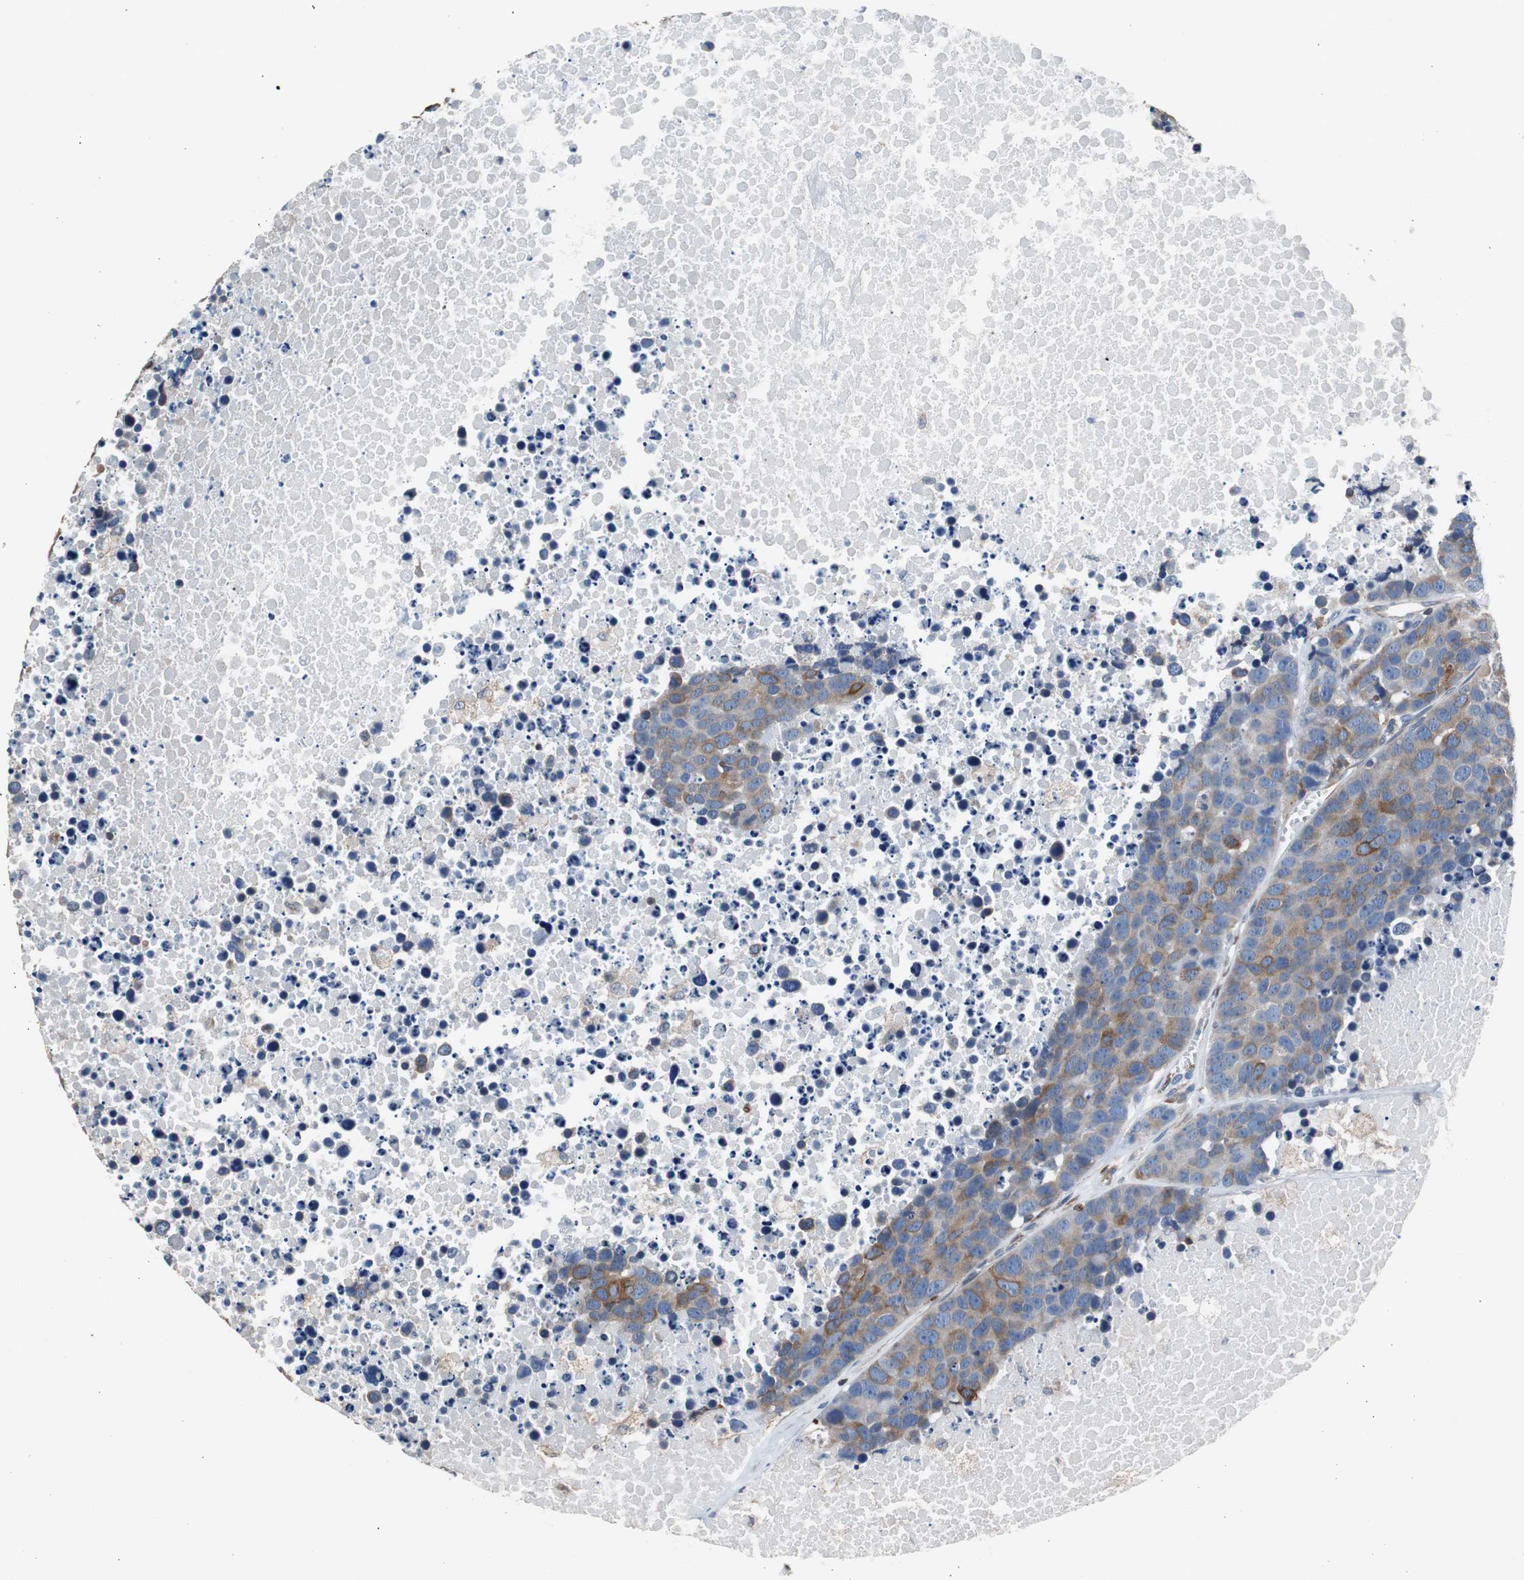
{"staining": {"intensity": "moderate", "quantity": ">75%", "location": "cytoplasmic/membranous"}, "tissue": "carcinoid", "cell_type": "Tumor cells", "image_type": "cancer", "snomed": [{"axis": "morphology", "description": "Carcinoid, malignant, NOS"}, {"axis": "topography", "description": "Lung"}], "caption": "A high-resolution histopathology image shows IHC staining of carcinoid, which shows moderate cytoplasmic/membranous staining in about >75% of tumor cells.", "gene": "PBXIP1", "patient": {"sex": "male", "age": 60}}